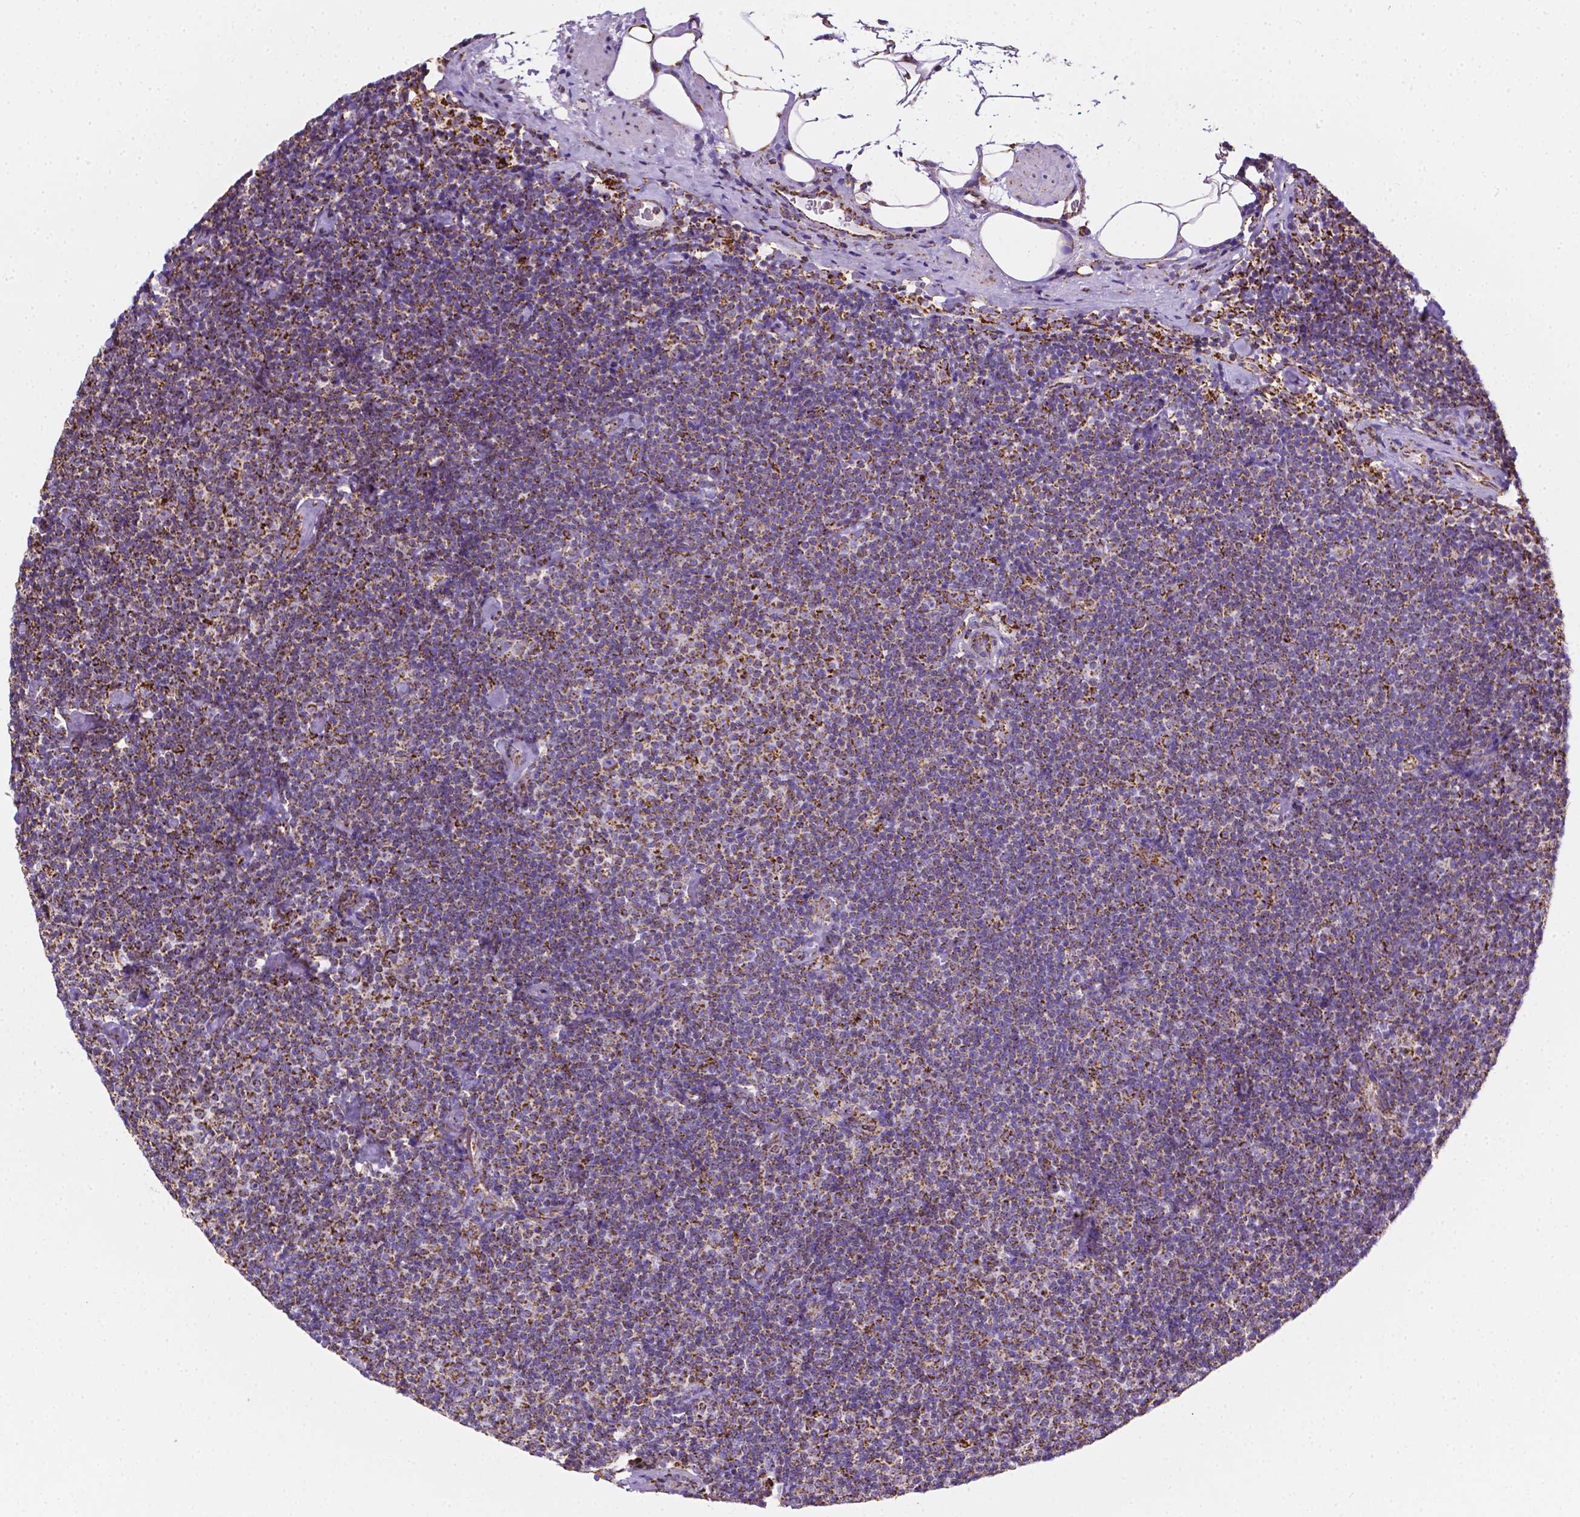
{"staining": {"intensity": "moderate", "quantity": "25%-75%", "location": "cytoplasmic/membranous"}, "tissue": "lymphoma", "cell_type": "Tumor cells", "image_type": "cancer", "snomed": [{"axis": "morphology", "description": "Malignant lymphoma, non-Hodgkin's type, Low grade"}, {"axis": "topography", "description": "Lymph node"}], "caption": "Tumor cells display medium levels of moderate cytoplasmic/membranous staining in about 25%-75% of cells in malignant lymphoma, non-Hodgkin's type (low-grade). (DAB (3,3'-diaminobenzidine) IHC, brown staining for protein, blue staining for nuclei).", "gene": "RMDN3", "patient": {"sex": "male", "age": 81}}